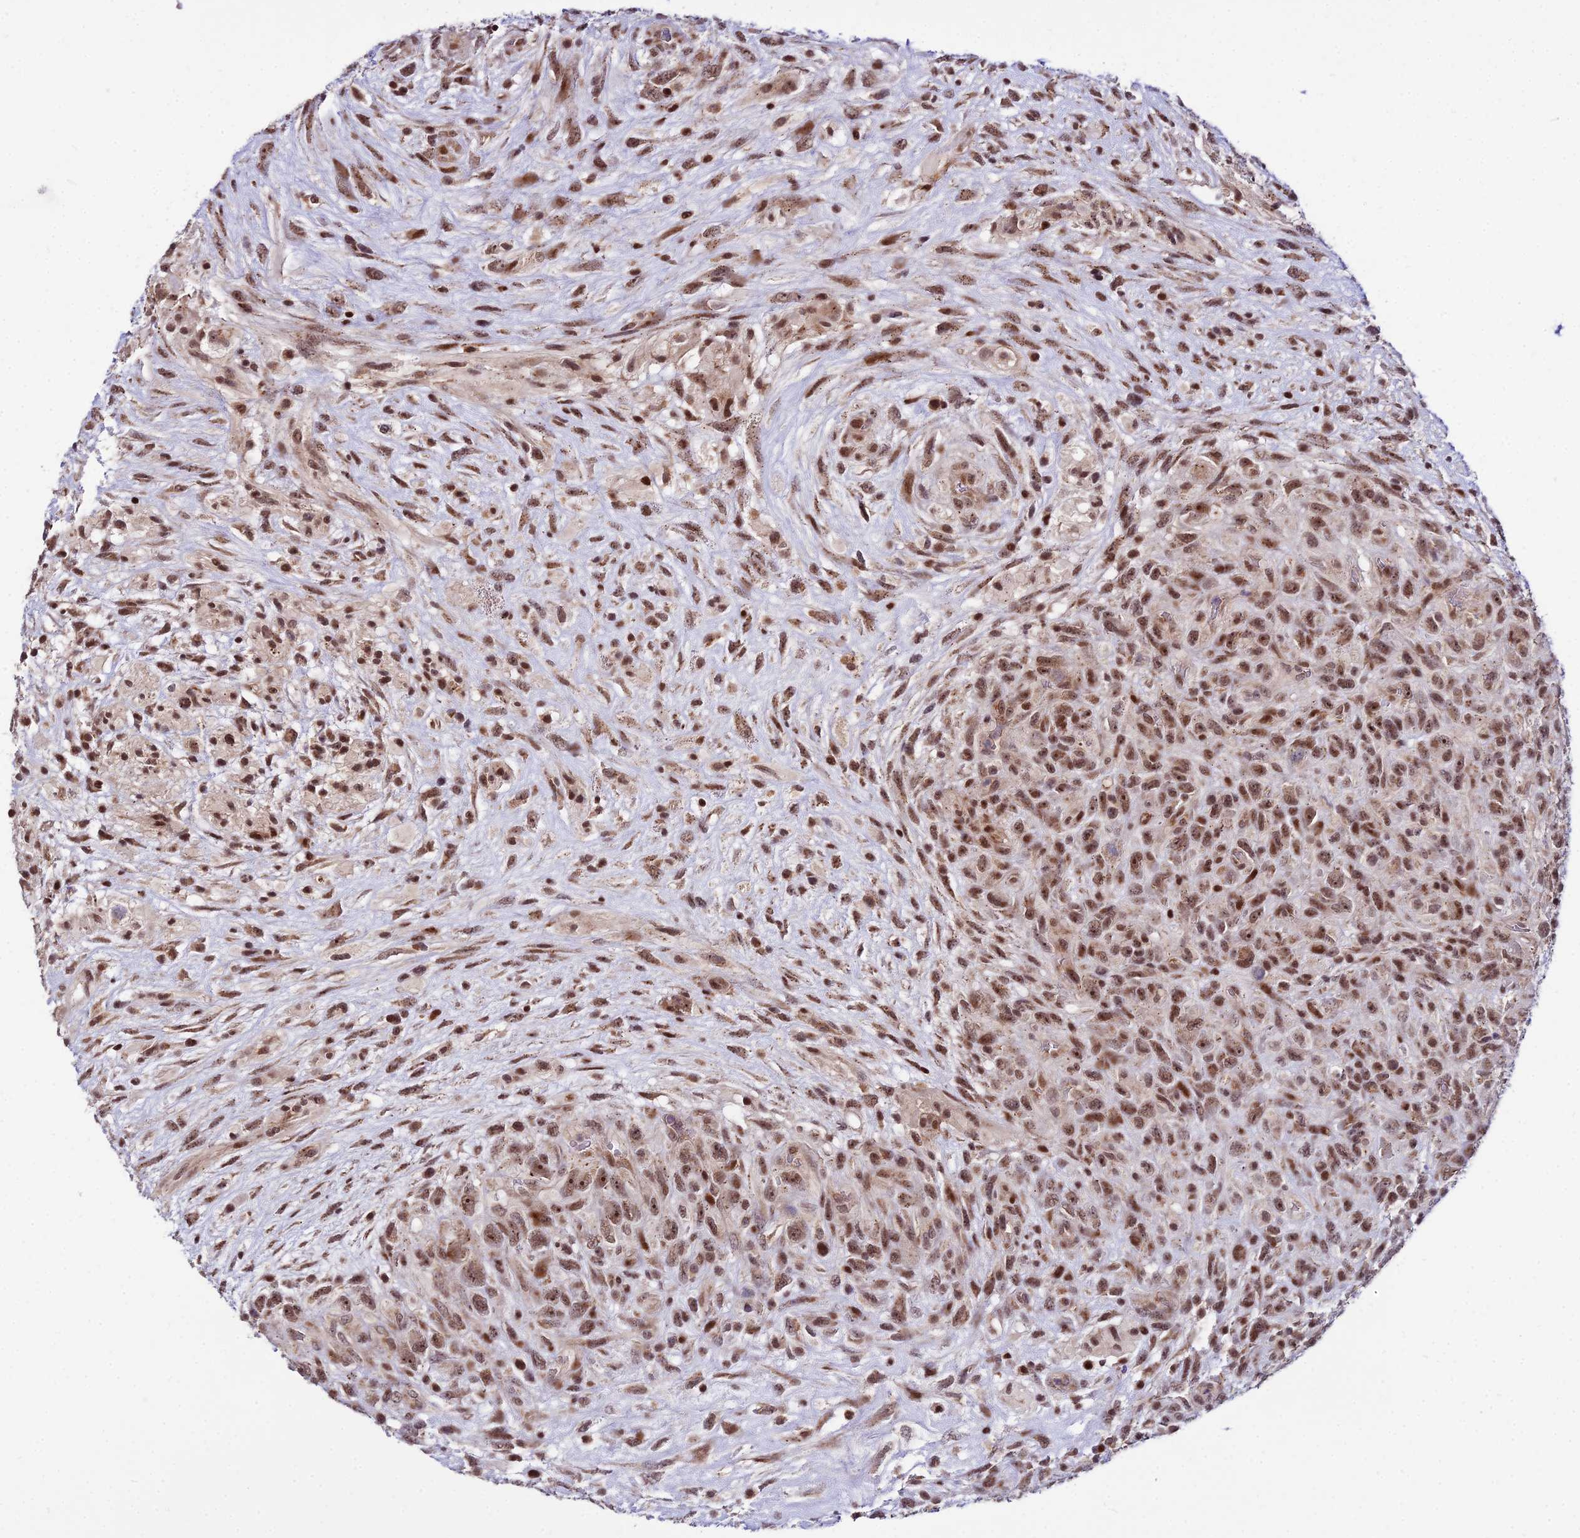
{"staining": {"intensity": "moderate", "quantity": ">75%", "location": "nuclear"}, "tissue": "glioma", "cell_type": "Tumor cells", "image_type": "cancer", "snomed": [{"axis": "morphology", "description": "Glioma, malignant, High grade"}, {"axis": "topography", "description": "Brain"}], "caption": "This photomicrograph exhibits immunohistochemistry (IHC) staining of human glioma, with medium moderate nuclear positivity in approximately >75% of tumor cells.", "gene": "CIB3", "patient": {"sex": "male", "age": 61}}